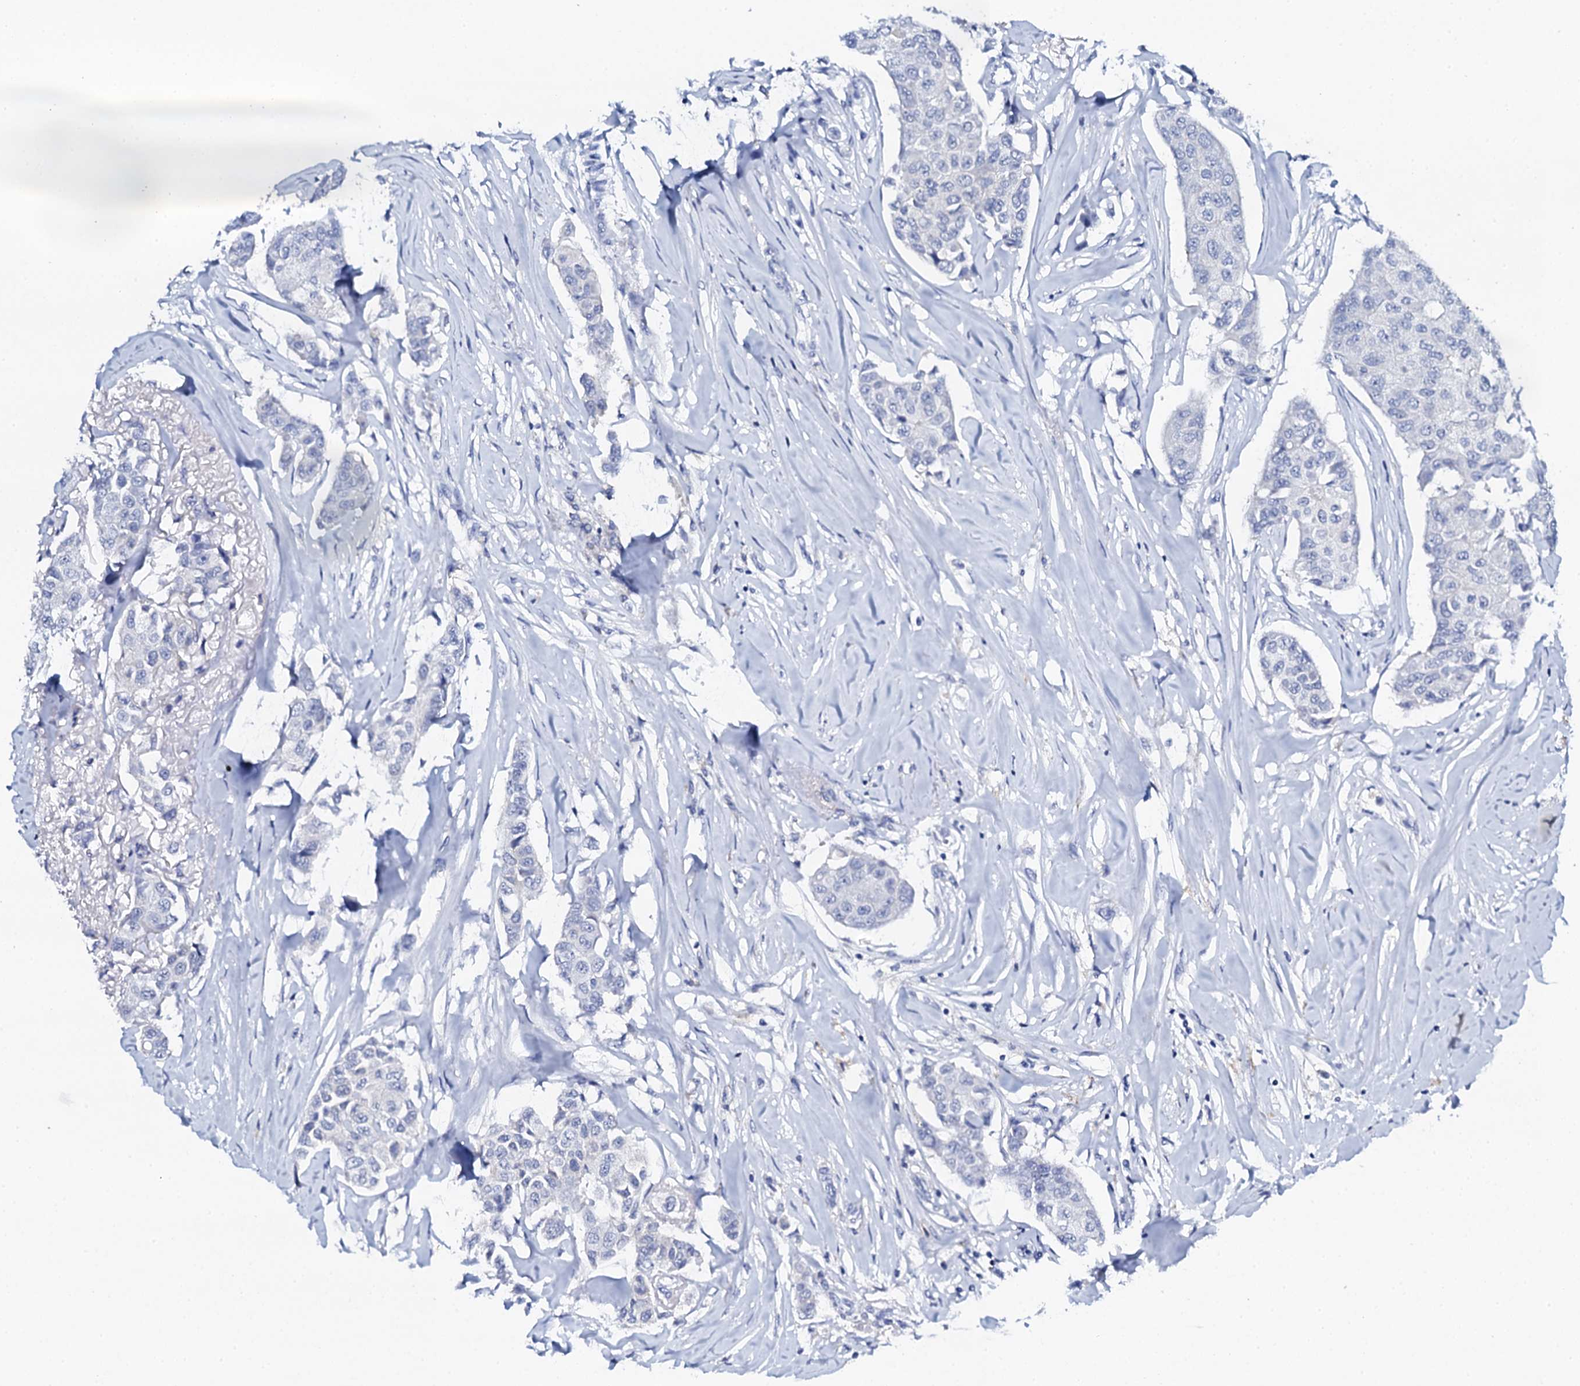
{"staining": {"intensity": "negative", "quantity": "none", "location": "none"}, "tissue": "breast cancer", "cell_type": "Tumor cells", "image_type": "cancer", "snomed": [{"axis": "morphology", "description": "Duct carcinoma"}, {"axis": "topography", "description": "Breast"}], "caption": "Immunohistochemistry (IHC) histopathology image of neoplastic tissue: human breast intraductal carcinoma stained with DAB (3,3'-diaminobenzidine) demonstrates no significant protein expression in tumor cells.", "gene": "FBXL16", "patient": {"sex": "female", "age": 80}}